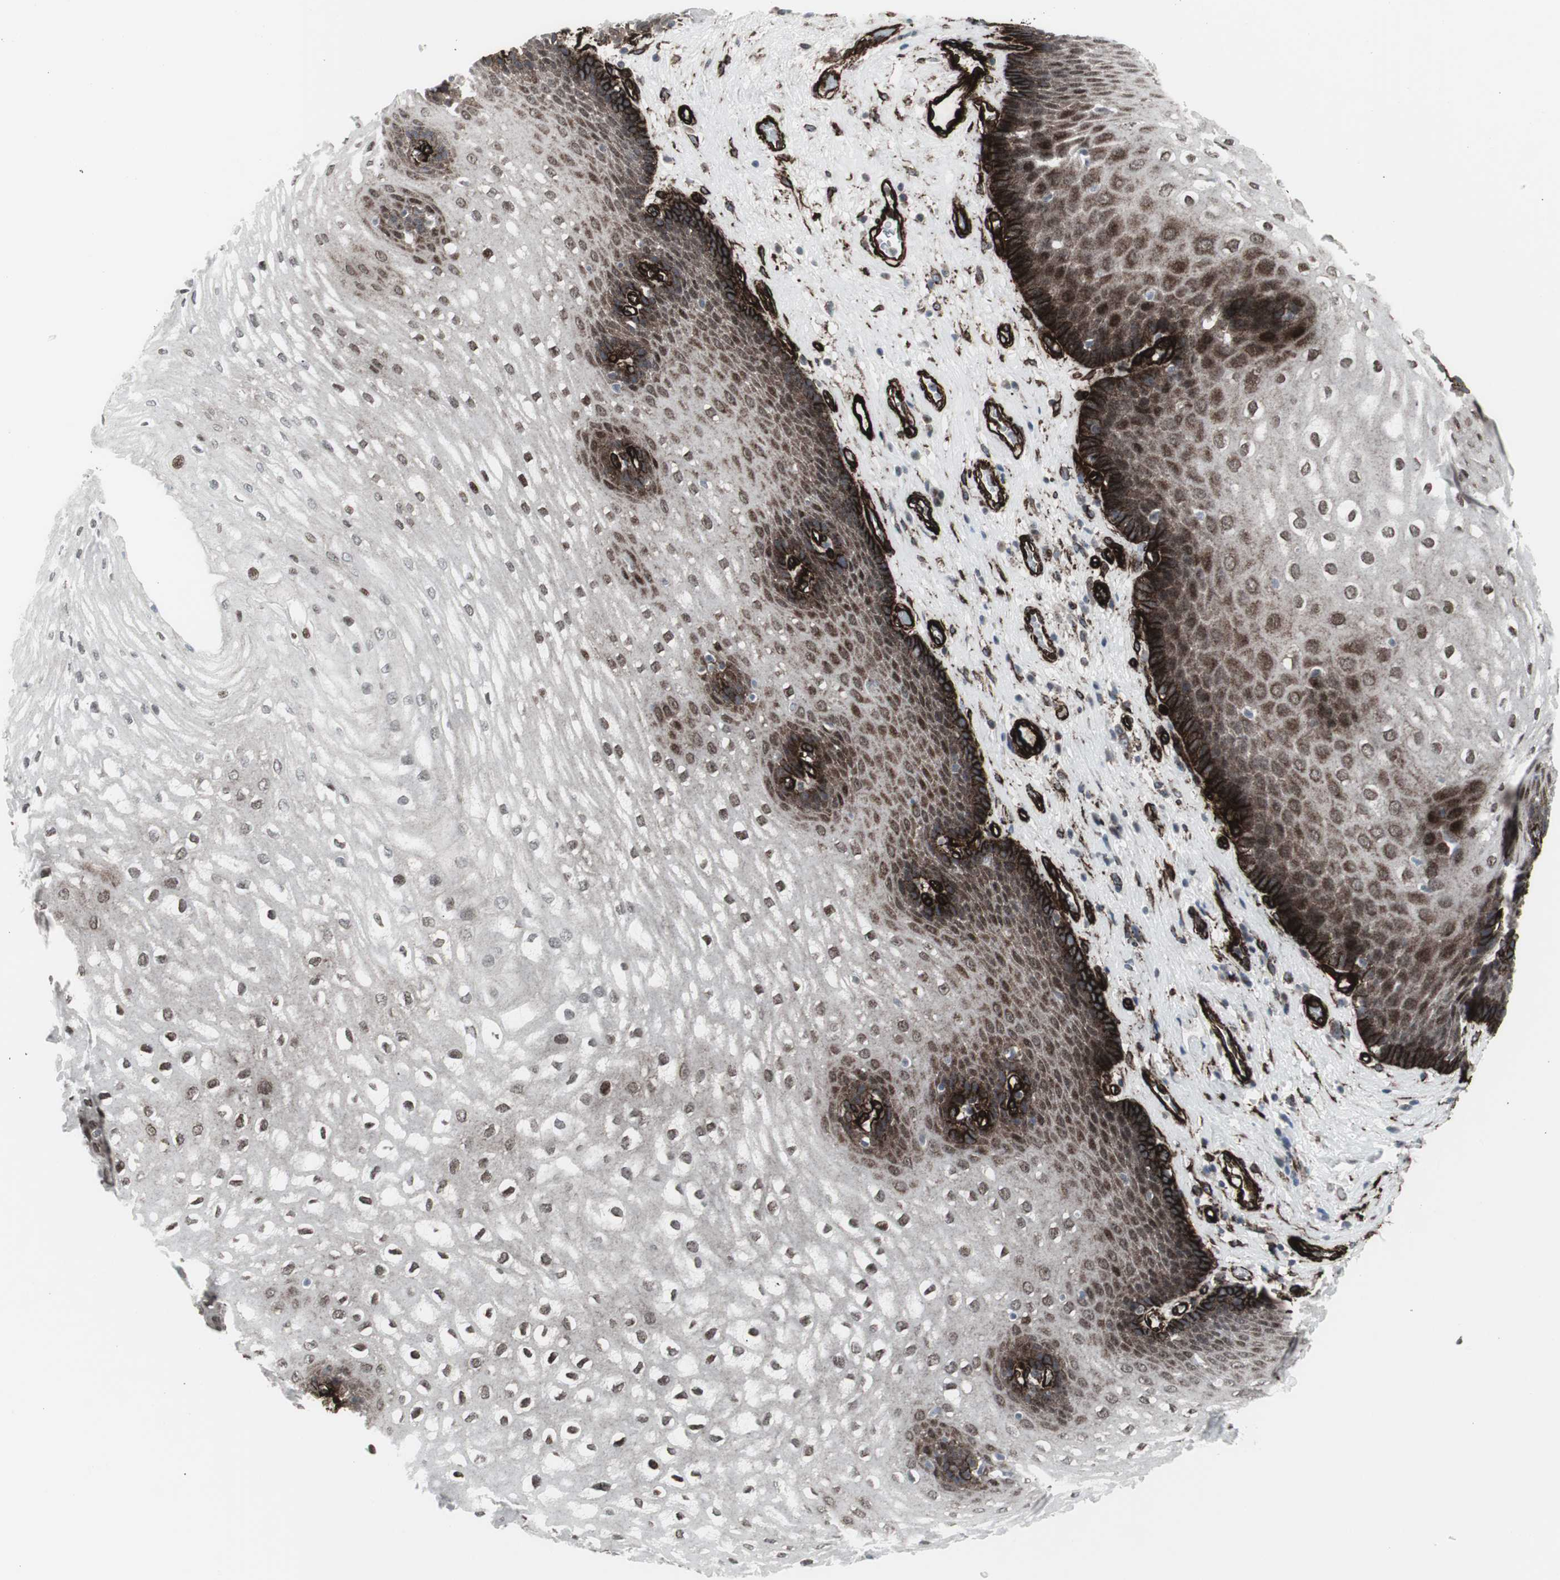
{"staining": {"intensity": "moderate", "quantity": "25%-75%", "location": "cytoplasmic/membranous,nuclear"}, "tissue": "esophagus", "cell_type": "Squamous epithelial cells", "image_type": "normal", "snomed": [{"axis": "morphology", "description": "Normal tissue, NOS"}, {"axis": "topography", "description": "Esophagus"}], "caption": "Immunohistochemistry image of normal esophagus: esophagus stained using immunohistochemistry (IHC) displays medium levels of moderate protein expression localized specifically in the cytoplasmic/membranous,nuclear of squamous epithelial cells, appearing as a cytoplasmic/membranous,nuclear brown color.", "gene": "PDGFA", "patient": {"sex": "male", "age": 48}}